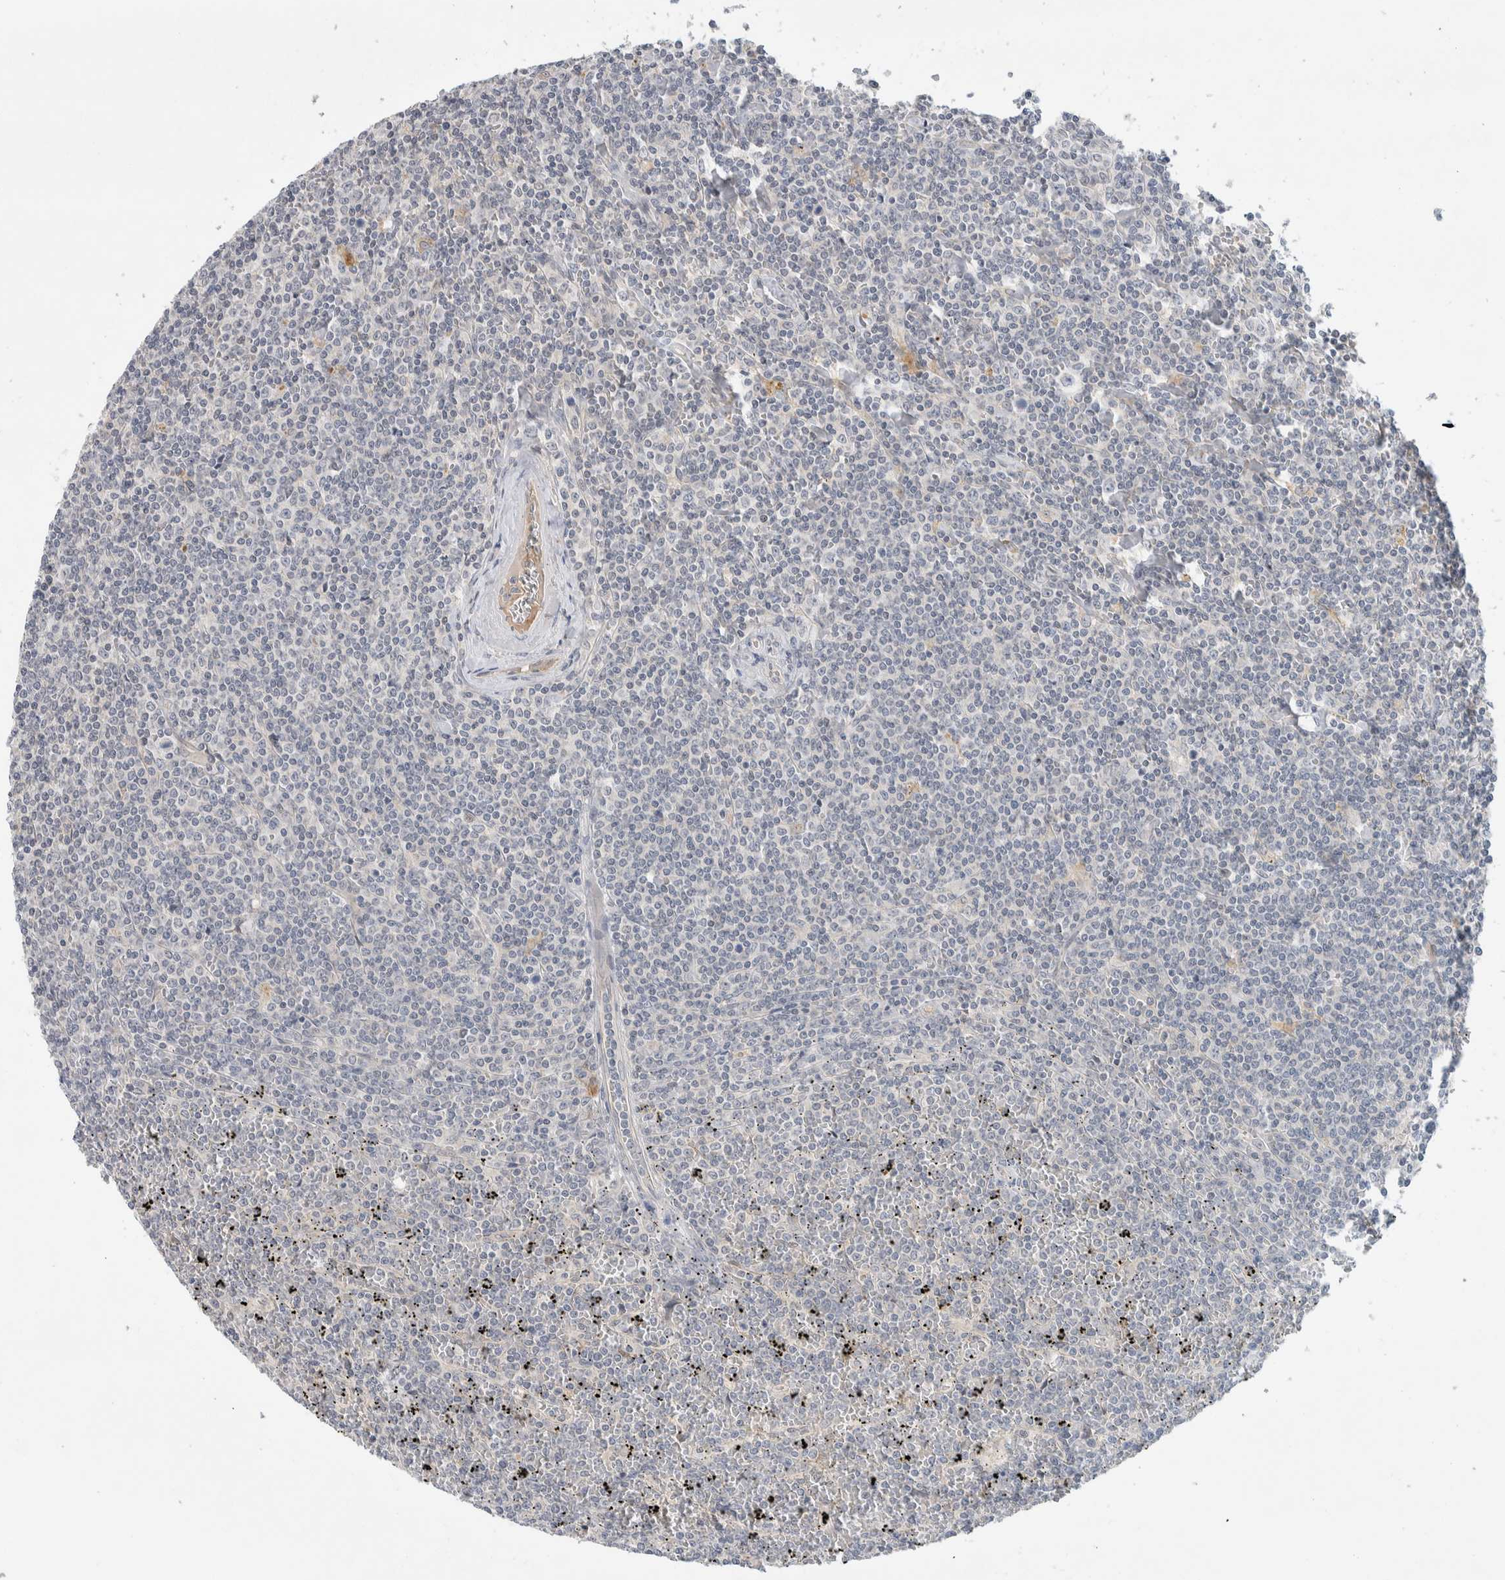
{"staining": {"intensity": "negative", "quantity": "none", "location": "none"}, "tissue": "lymphoma", "cell_type": "Tumor cells", "image_type": "cancer", "snomed": [{"axis": "morphology", "description": "Malignant lymphoma, non-Hodgkin's type, Low grade"}, {"axis": "topography", "description": "Spleen"}], "caption": "Immunohistochemistry photomicrograph of malignant lymphoma, non-Hodgkin's type (low-grade) stained for a protein (brown), which exhibits no staining in tumor cells.", "gene": "DEPTOR", "patient": {"sex": "female", "age": 19}}